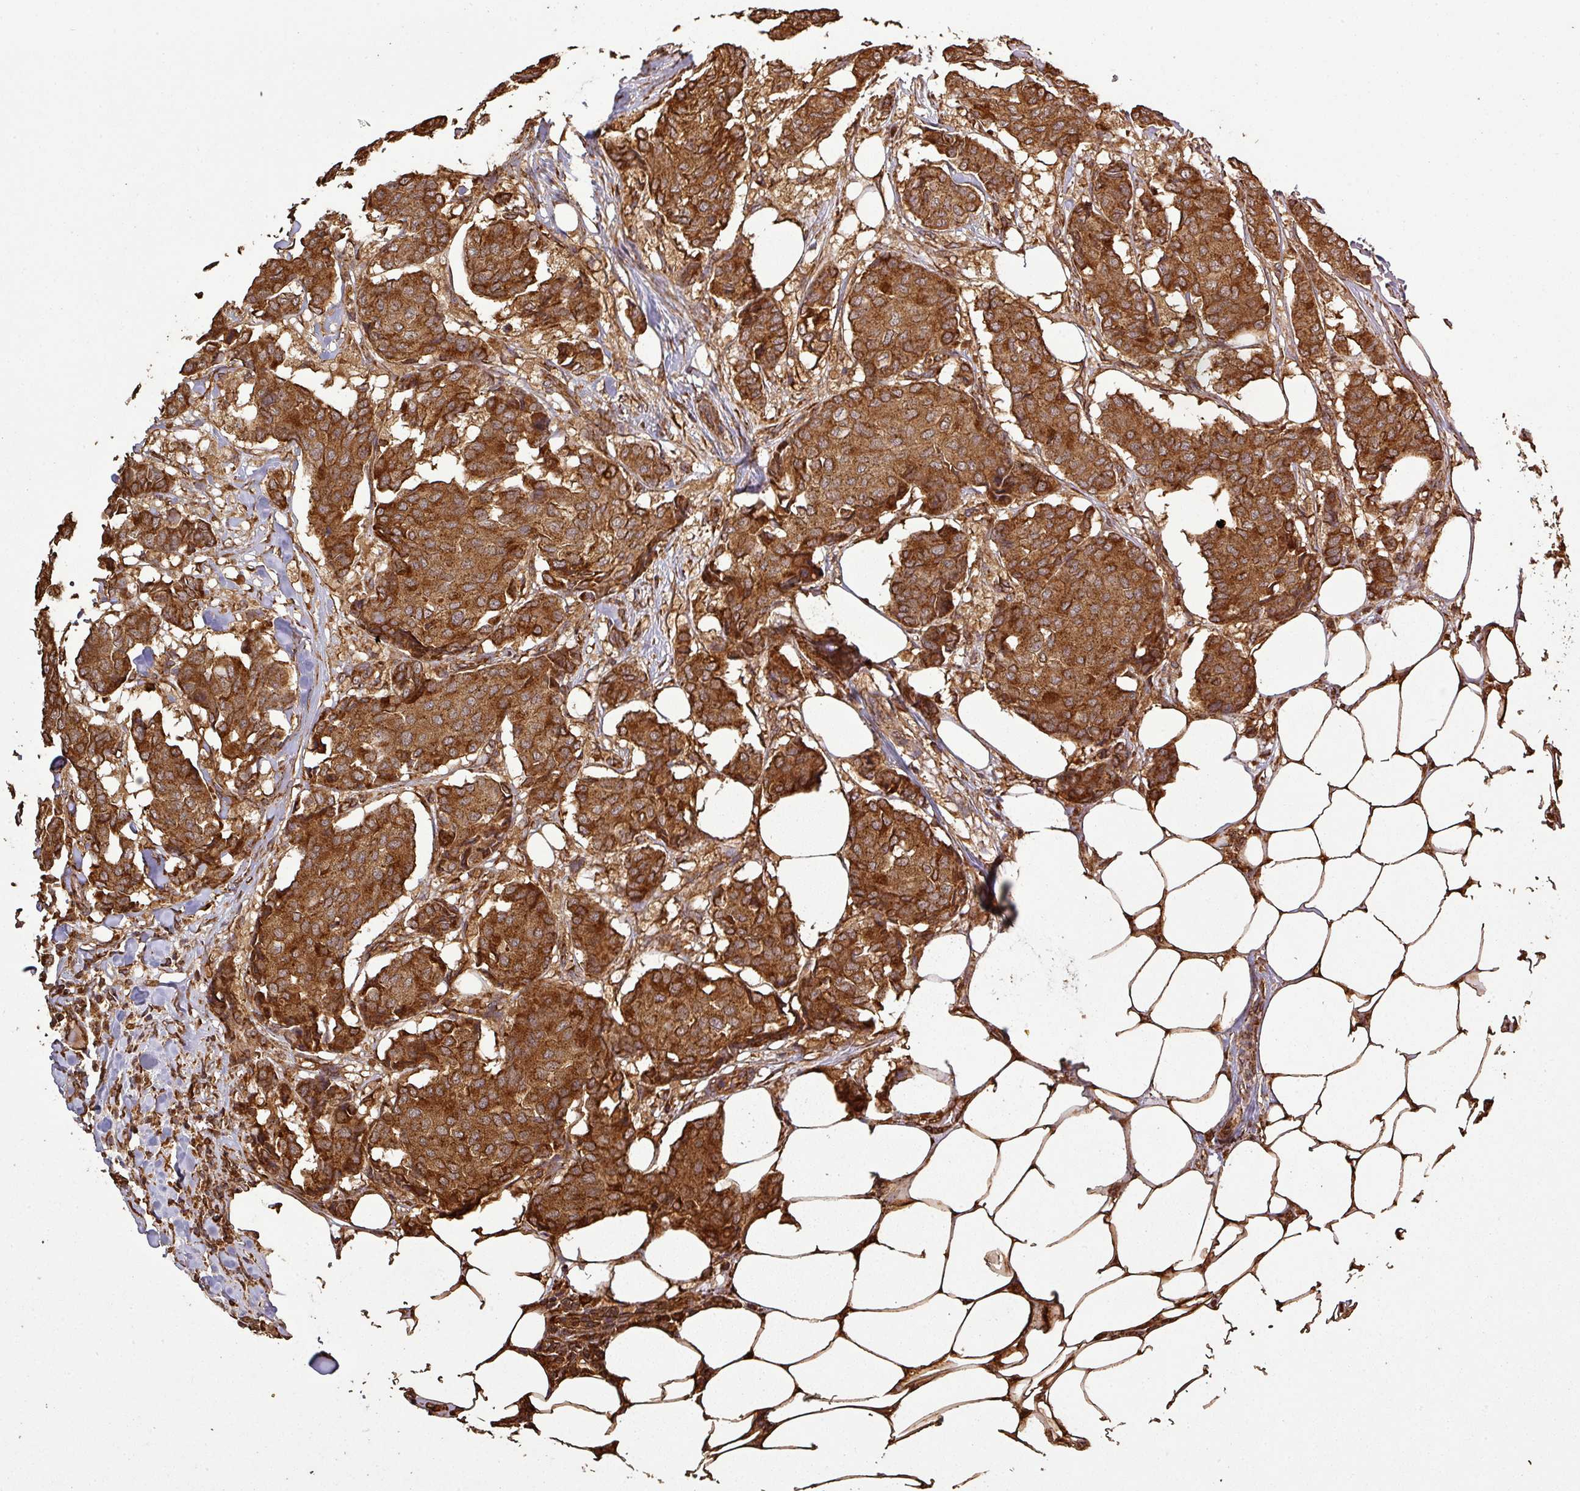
{"staining": {"intensity": "strong", "quantity": ">75%", "location": "cytoplasmic/membranous"}, "tissue": "breast cancer", "cell_type": "Tumor cells", "image_type": "cancer", "snomed": [{"axis": "morphology", "description": "Duct carcinoma"}, {"axis": "topography", "description": "Breast"}], "caption": "A brown stain labels strong cytoplasmic/membranous positivity of a protein in human breast cancer tumor cells. (brown staining indicates protein expression, while blue staining denotes nuclei).", "gene": "PLEKHM1", "patient": {"sex": "female", "age": 75}}